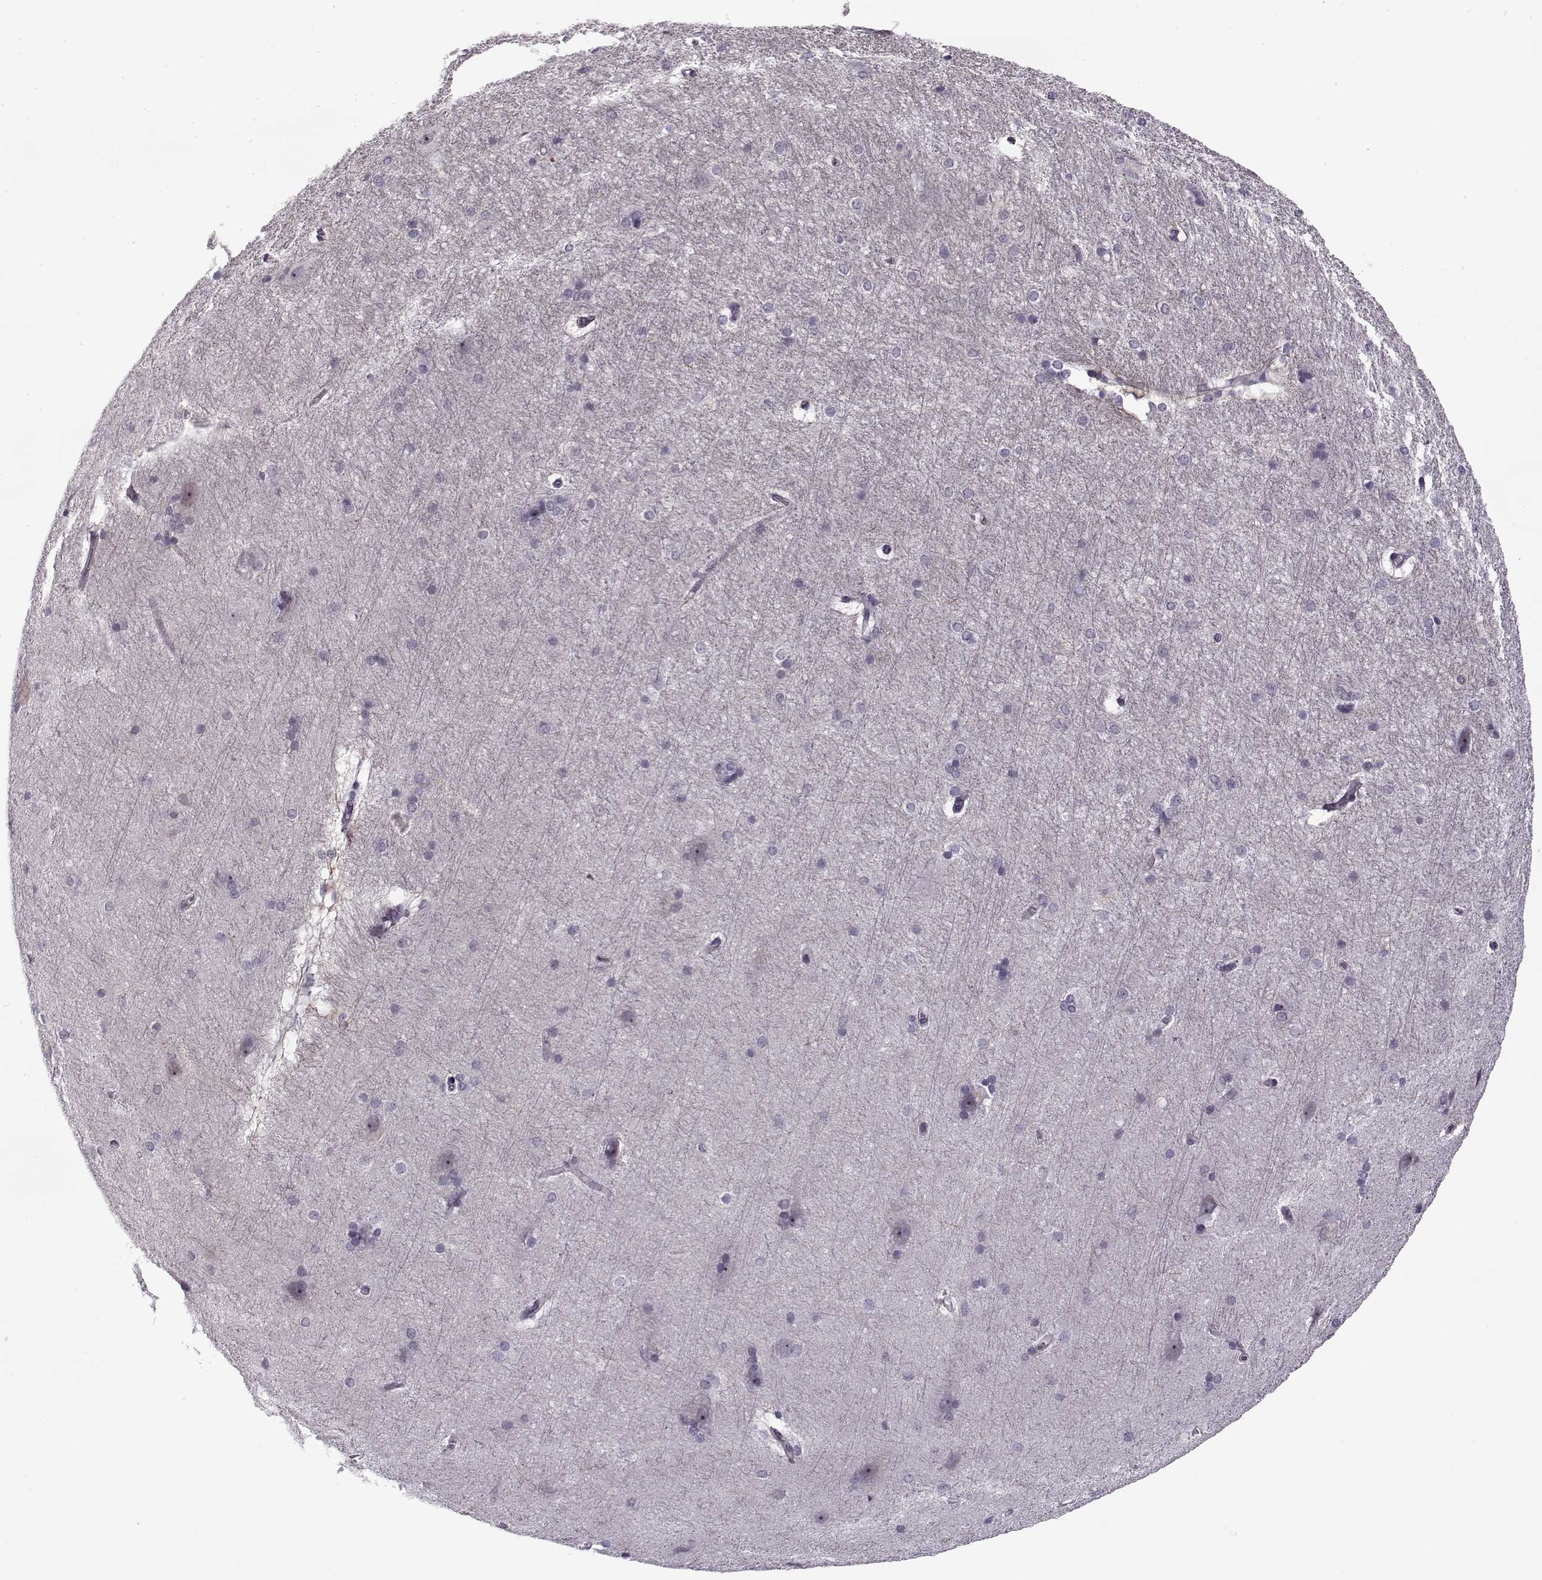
{"staining": {"intensity": "negative", "quantity": "none", "location": "none"}, "tissue": "hippocampus", "cell_type": "Glial cells", "image_type": "normal", "snomed": [{"axis": "morphology", "description": "Normal tissue, NOS"}, {"axis": "topography", "description": "Cerebral cortex"}, {"axis": "topography", "description": "Hippocampus"}], "caption": "Glial cells show no significant positivity in benign hippocampus.", "gene": "PNMT", "patient": {"sex": "female", "age": 19}}